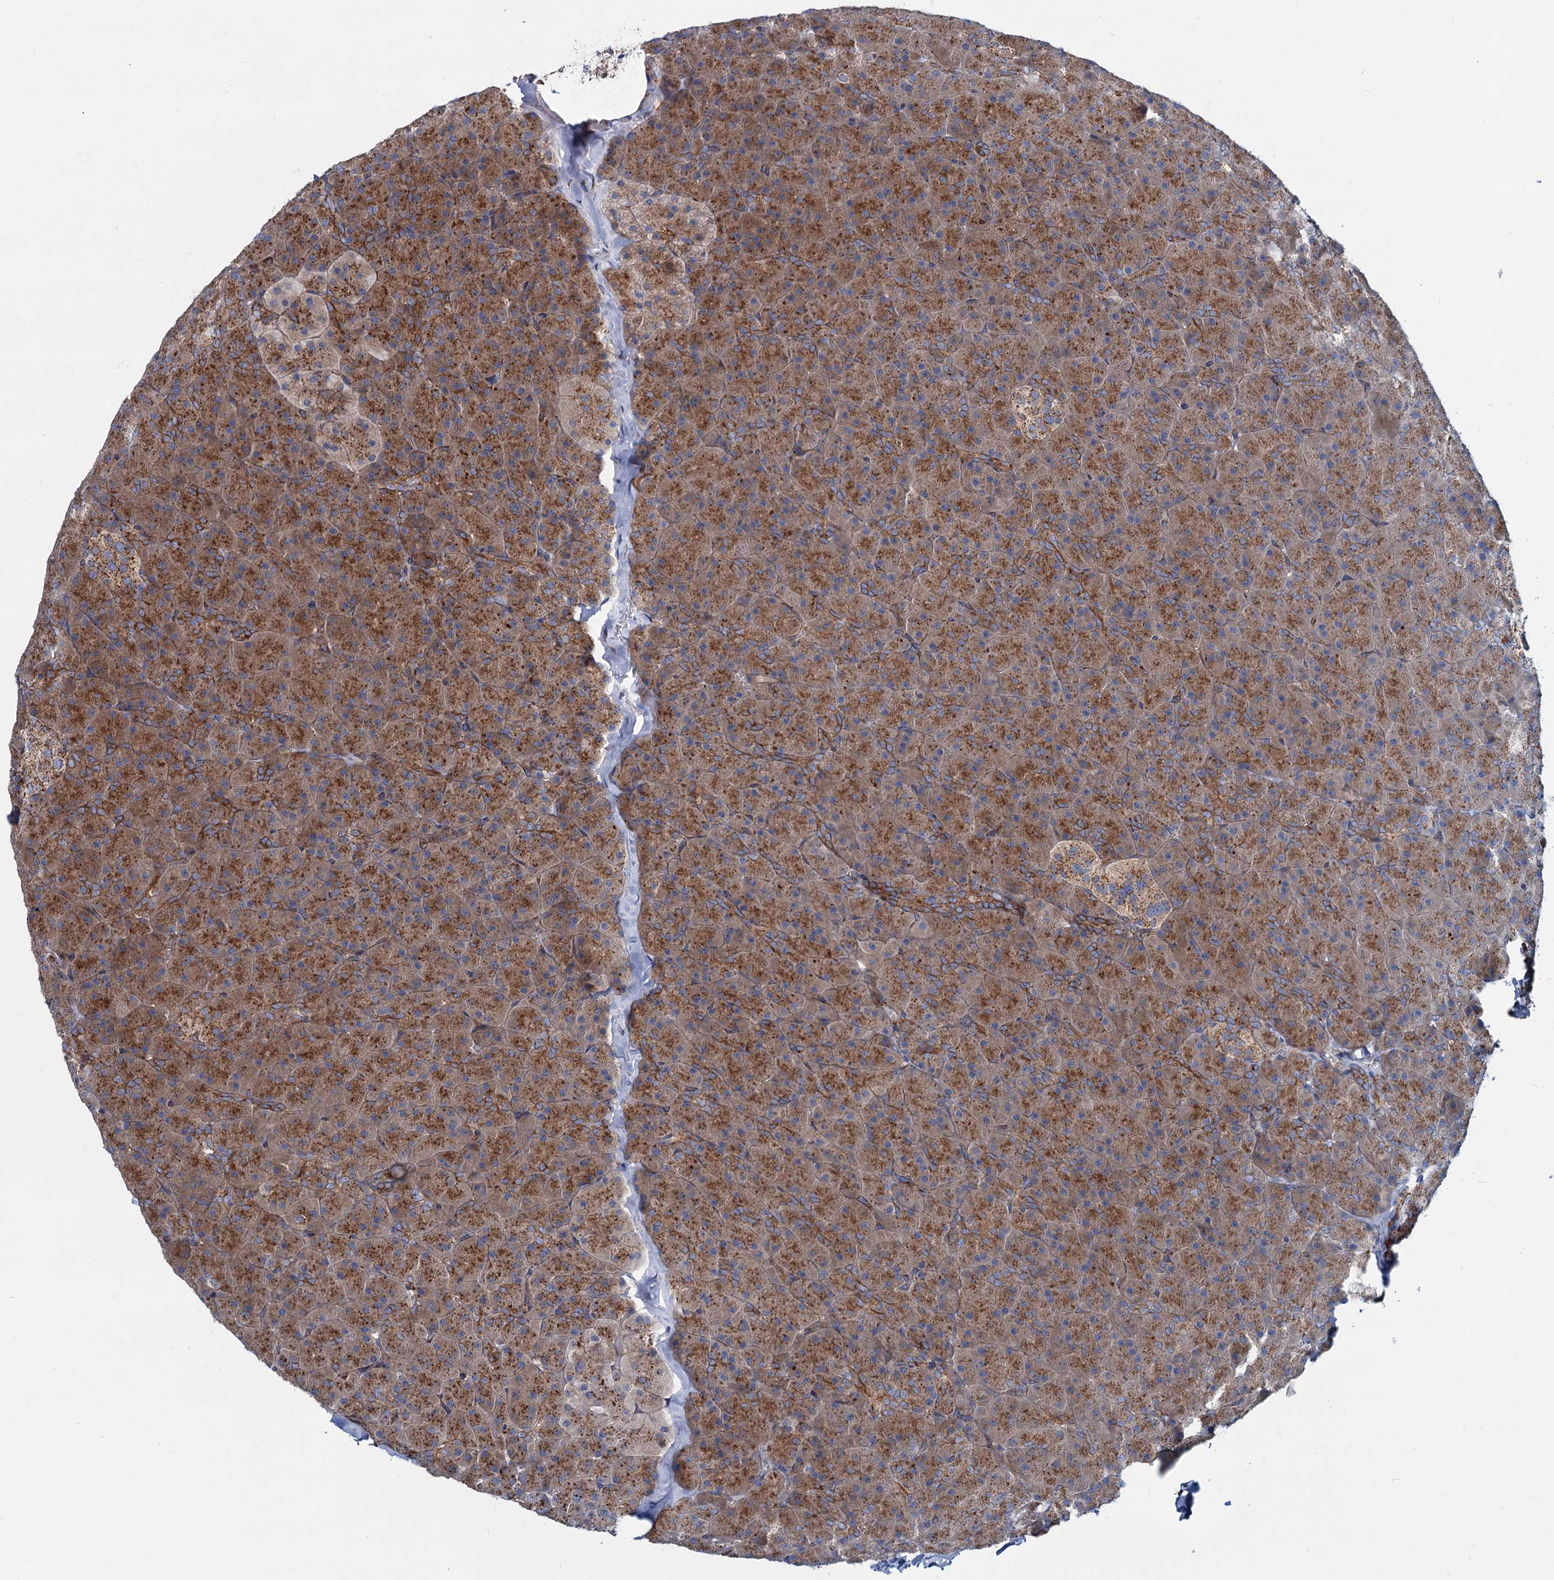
{"staining": {"intensity": "strong", "quantity": ">75%", "location": "cytoplasmic/membranous"}, "tissue": "pancreas", "cell_type": "Exocrine glandular cells", "image_type": "normal", "snomed": [{"axis": "morphology", "description": "Normal tissue, NOS"}, {"axis": "topography", "description": "Pancreas"}], "caption": "A high-resolution photomicrograph shows immunohistochemistry (IHC) staining of normal pancreas, which shows strong cytoplasmic/membranous staining in approximately >75% of exocrine glandular cells.", "gene": "PSEN1", "patient": {"sex": "male", "age": 36}}